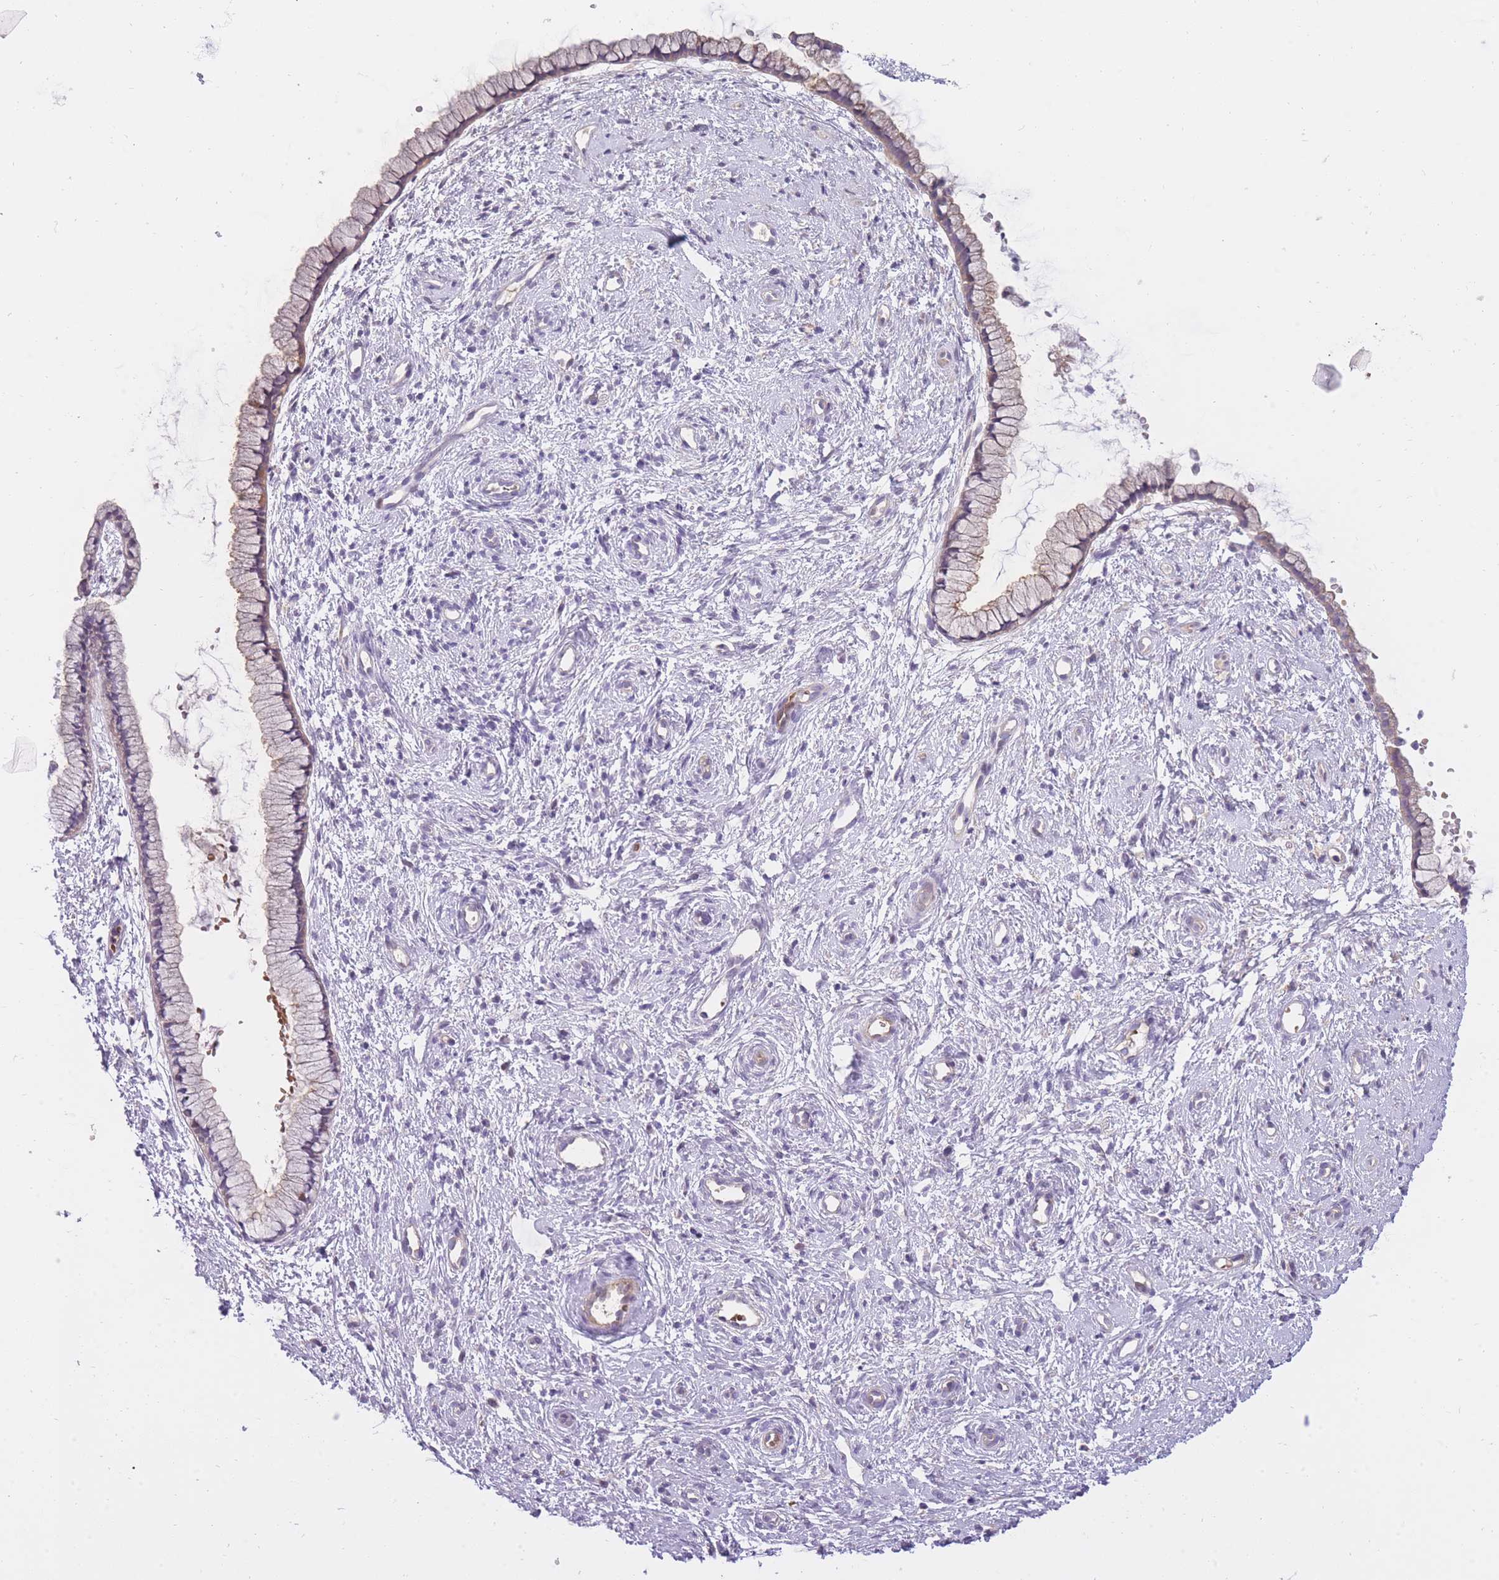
{"staining": {"intensity": "weak", "quantity": "25%-75%", "location": "cytoplasmic/membranous"}, "tissue": "cervix", "cell_type": "Glandular cells", "image_type": "normal", "snomed": [{"axis": "morphology", "description": "Normal tissue, NOS"}, {"axis": "topography", "description": "Cervix"}], "caption": "A high-resolution micrograph shows immunohistochemistry (IHC) staining of unremarkable cervix, which displays weak cytoplasmic/membranous positivity in about 25%-75% of glandular cells.", "gene": "CRYGN", "patient": {"sex": "female", "age": 57}}